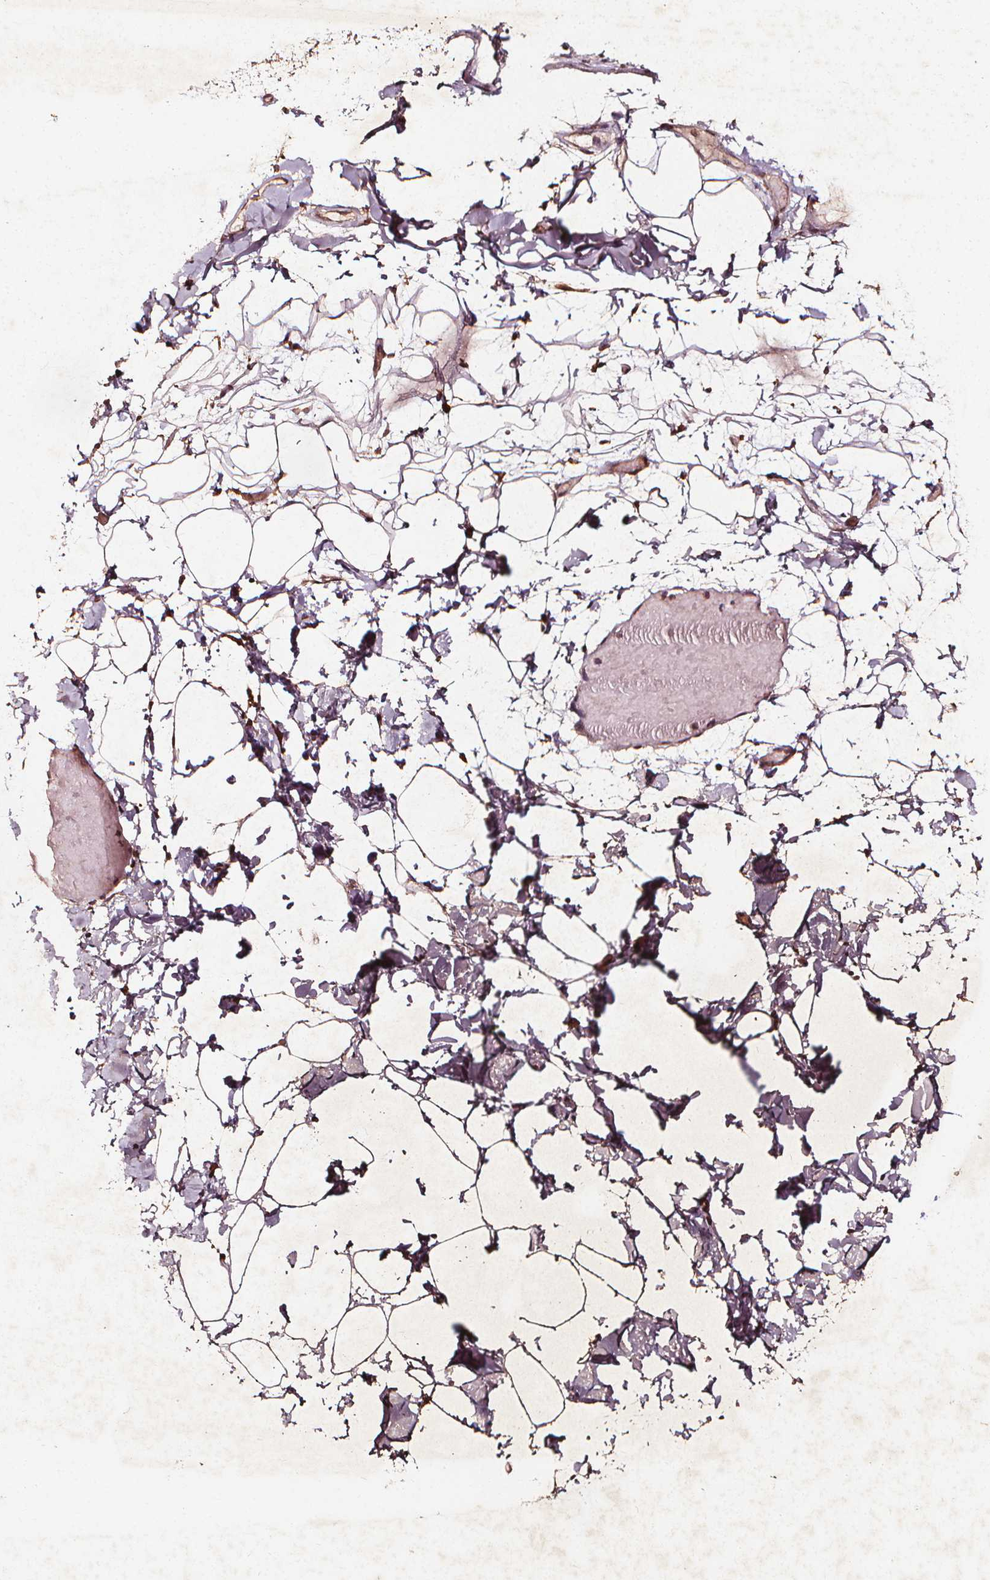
{"staining": {"intensity": "moderate", "quantity": ">75%", "location": "cytoplasmic/membranous"}, "tissue": "adipose tissue", "cell_type": "Adipocytes", "image_type": "normal", "snomed": [{"axis": "morphology", "description": "Normal tissue, NOS"}, {"axis": "topography", "description": "Gallbladder"}, {"axis": "topography", "description": "Peripheral nerve tissue"}], "caption": "An IHC photomicrograph of unremarkable tissue is shown. Protein staining in brown shows moderate cytoplasmic/membranous positivity in adipose tissue within adipocytes. The protein is stained brown, and the nuclei are stained in blue (DAB IHC with brightfield microscopy, high magnification).", "gene": "ABCA1", "patient": {"sex": "female", "age": 45}}